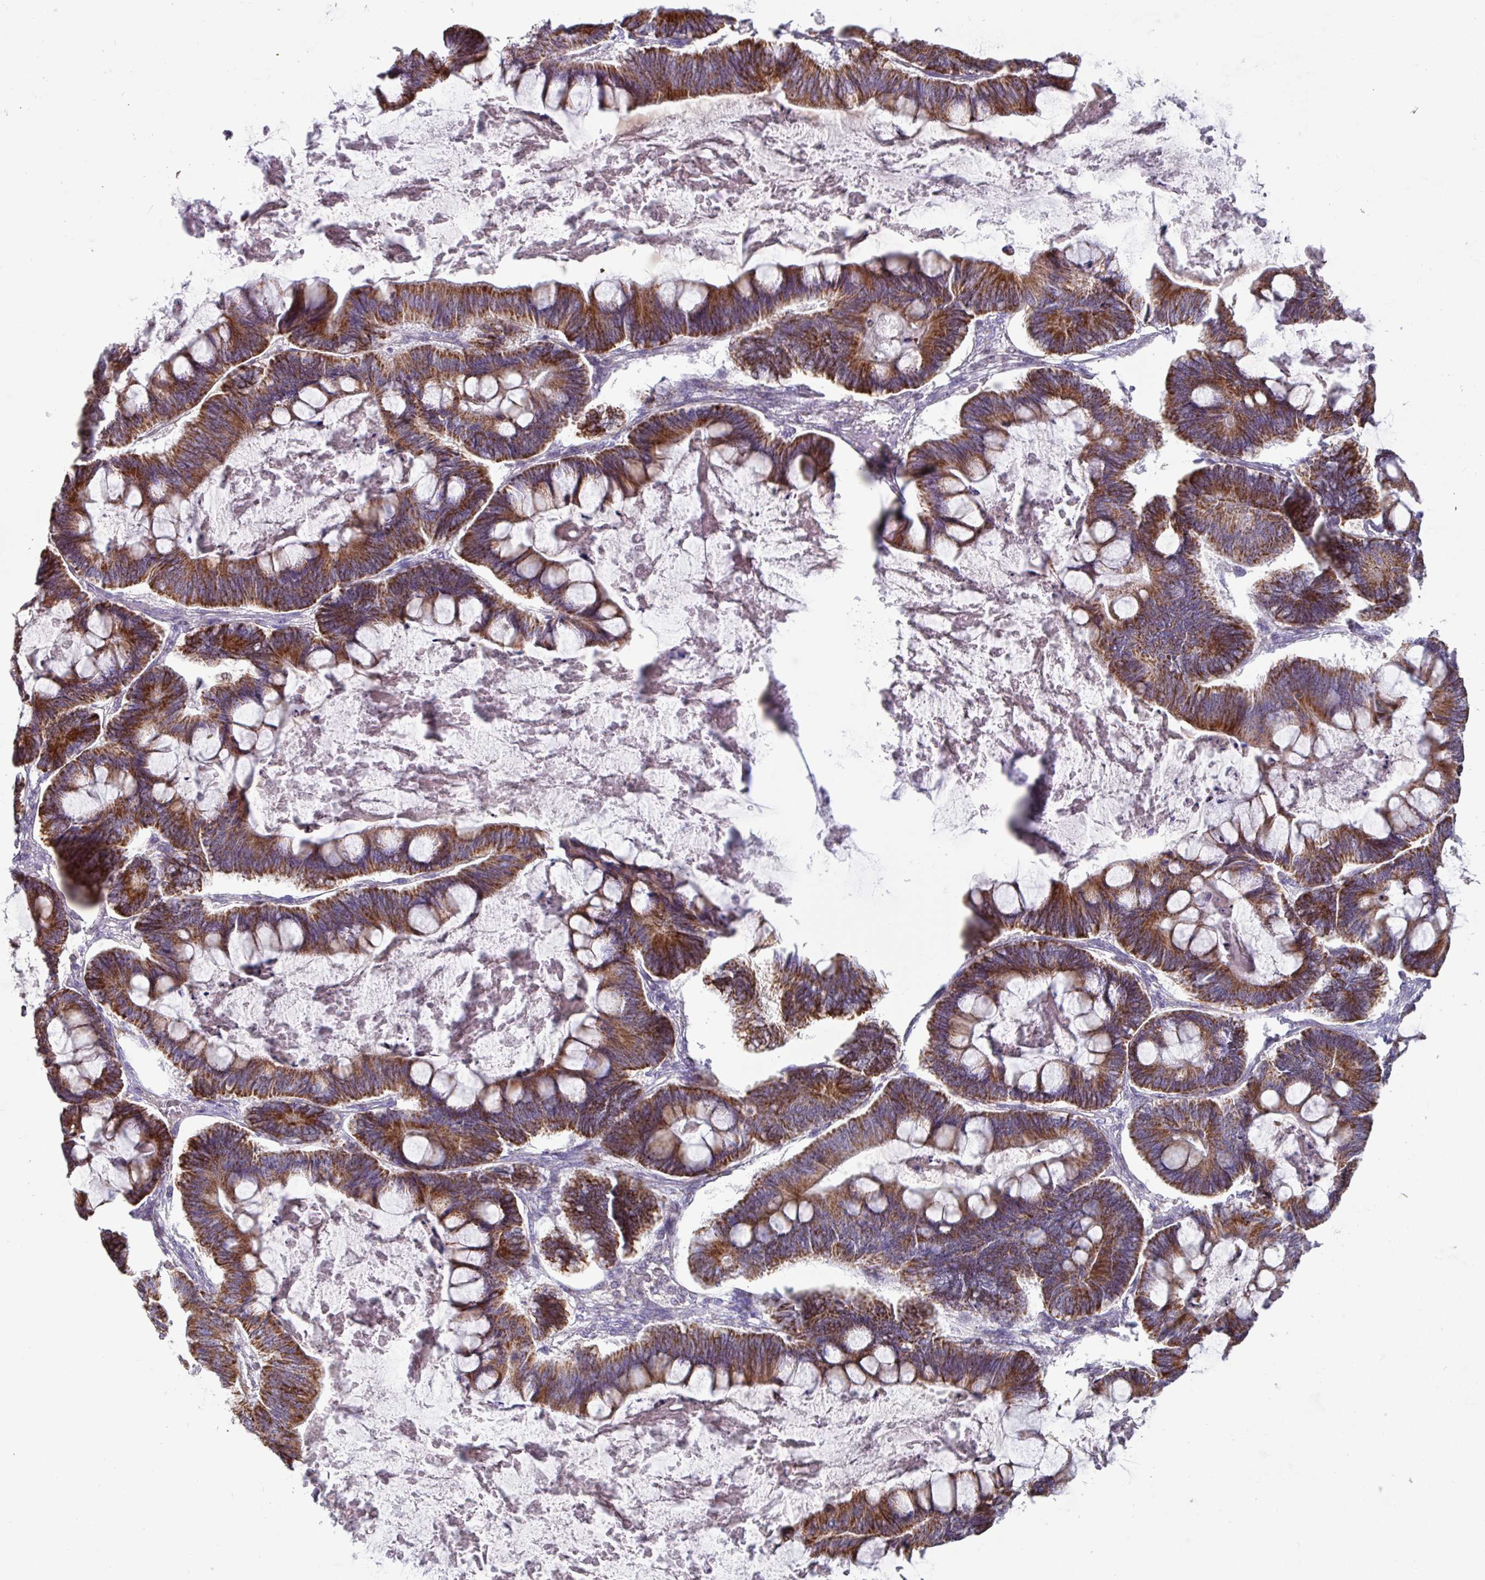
{"staining": {"intensity": "strong", "quantity": ">75%", "location": "cytoplasmic/membranous"}, "tissue": "ovarian cancer", "cell_type": "Tumor cells", "image_type": "cancer", "snomed": [{"axis": "morphology", "description": "Cystadenocarcinoma, mucinous, NOS"}, {"axis": "topography", "description": "Ovary"}], "caption": "Strong cytoplasmic/membranous positivity is seen in approximately >75% of tumor cells in ovarian cancer (mucinous cystadenocarcinoma).", "gene": "MT-ND4", "patient": {"sex": "female", "age": 61}}